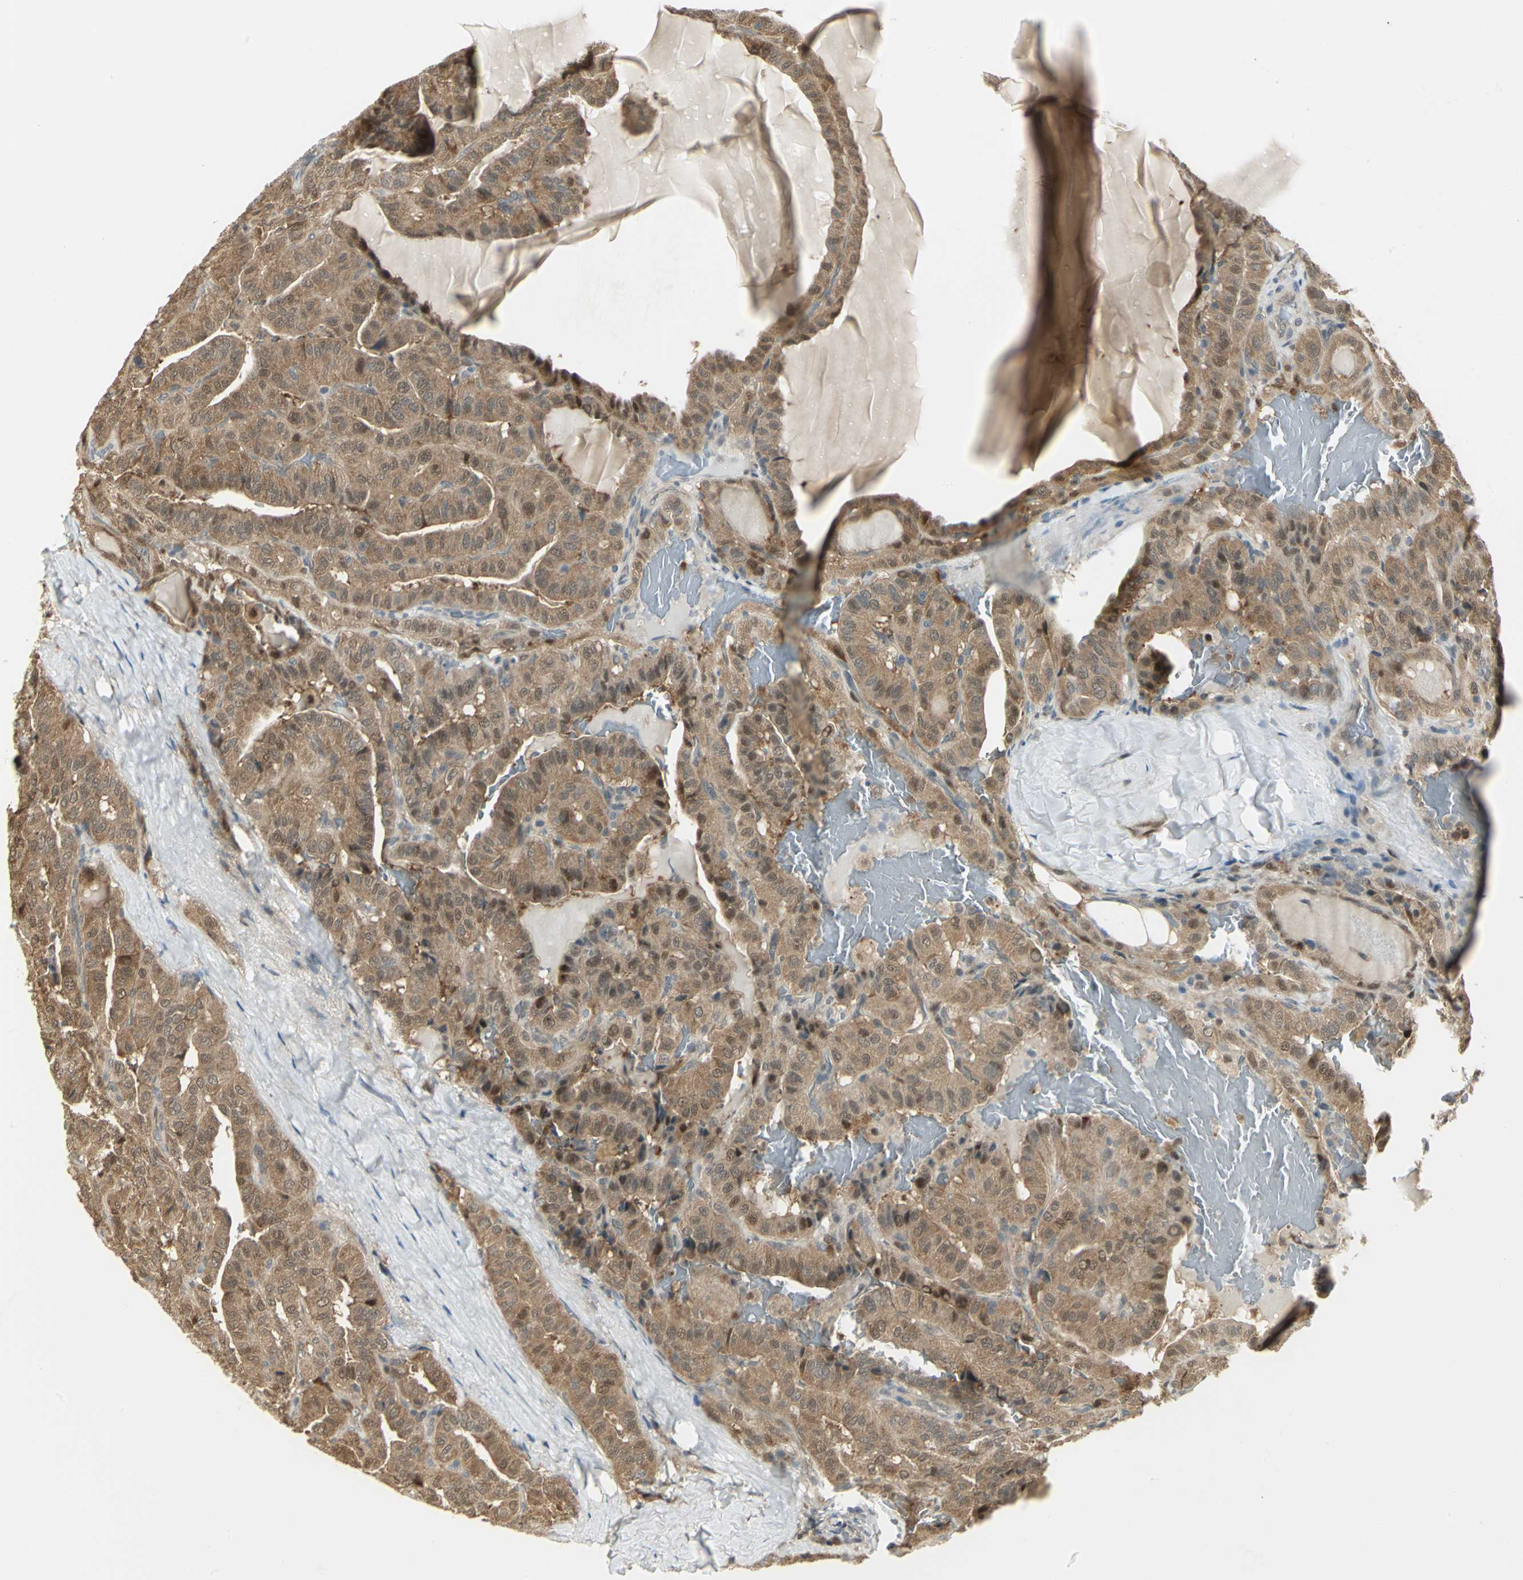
{"staining": {"intensity": "moderate", "quantity": ">75%", "location": "cytoplasmic/membranous,nuclear"}, "tissue": "thyroid cancer", "cell_type": "Tumor cells", "image_type": "cancer", "snomed": [{"axis": "morphology", "description": "Papillary adenocarcinoma, NOS"}, {"axis": "topography", "description": "Thyroid gland"}], "caption": "DAB (3,3'-diaminobenzidine) immunohistochemical staining of thyroid cancer reveals moderate cytoplasmic/membranous and nuclear protein positivity in approximately >75% of tumor cells. Using DAB (brown) and hematoxylin (blue) stains, captured at high magnification using brightfield microscopy.", "gene": "PSMC4", "patient": {"sex": "male", "age": 77}}